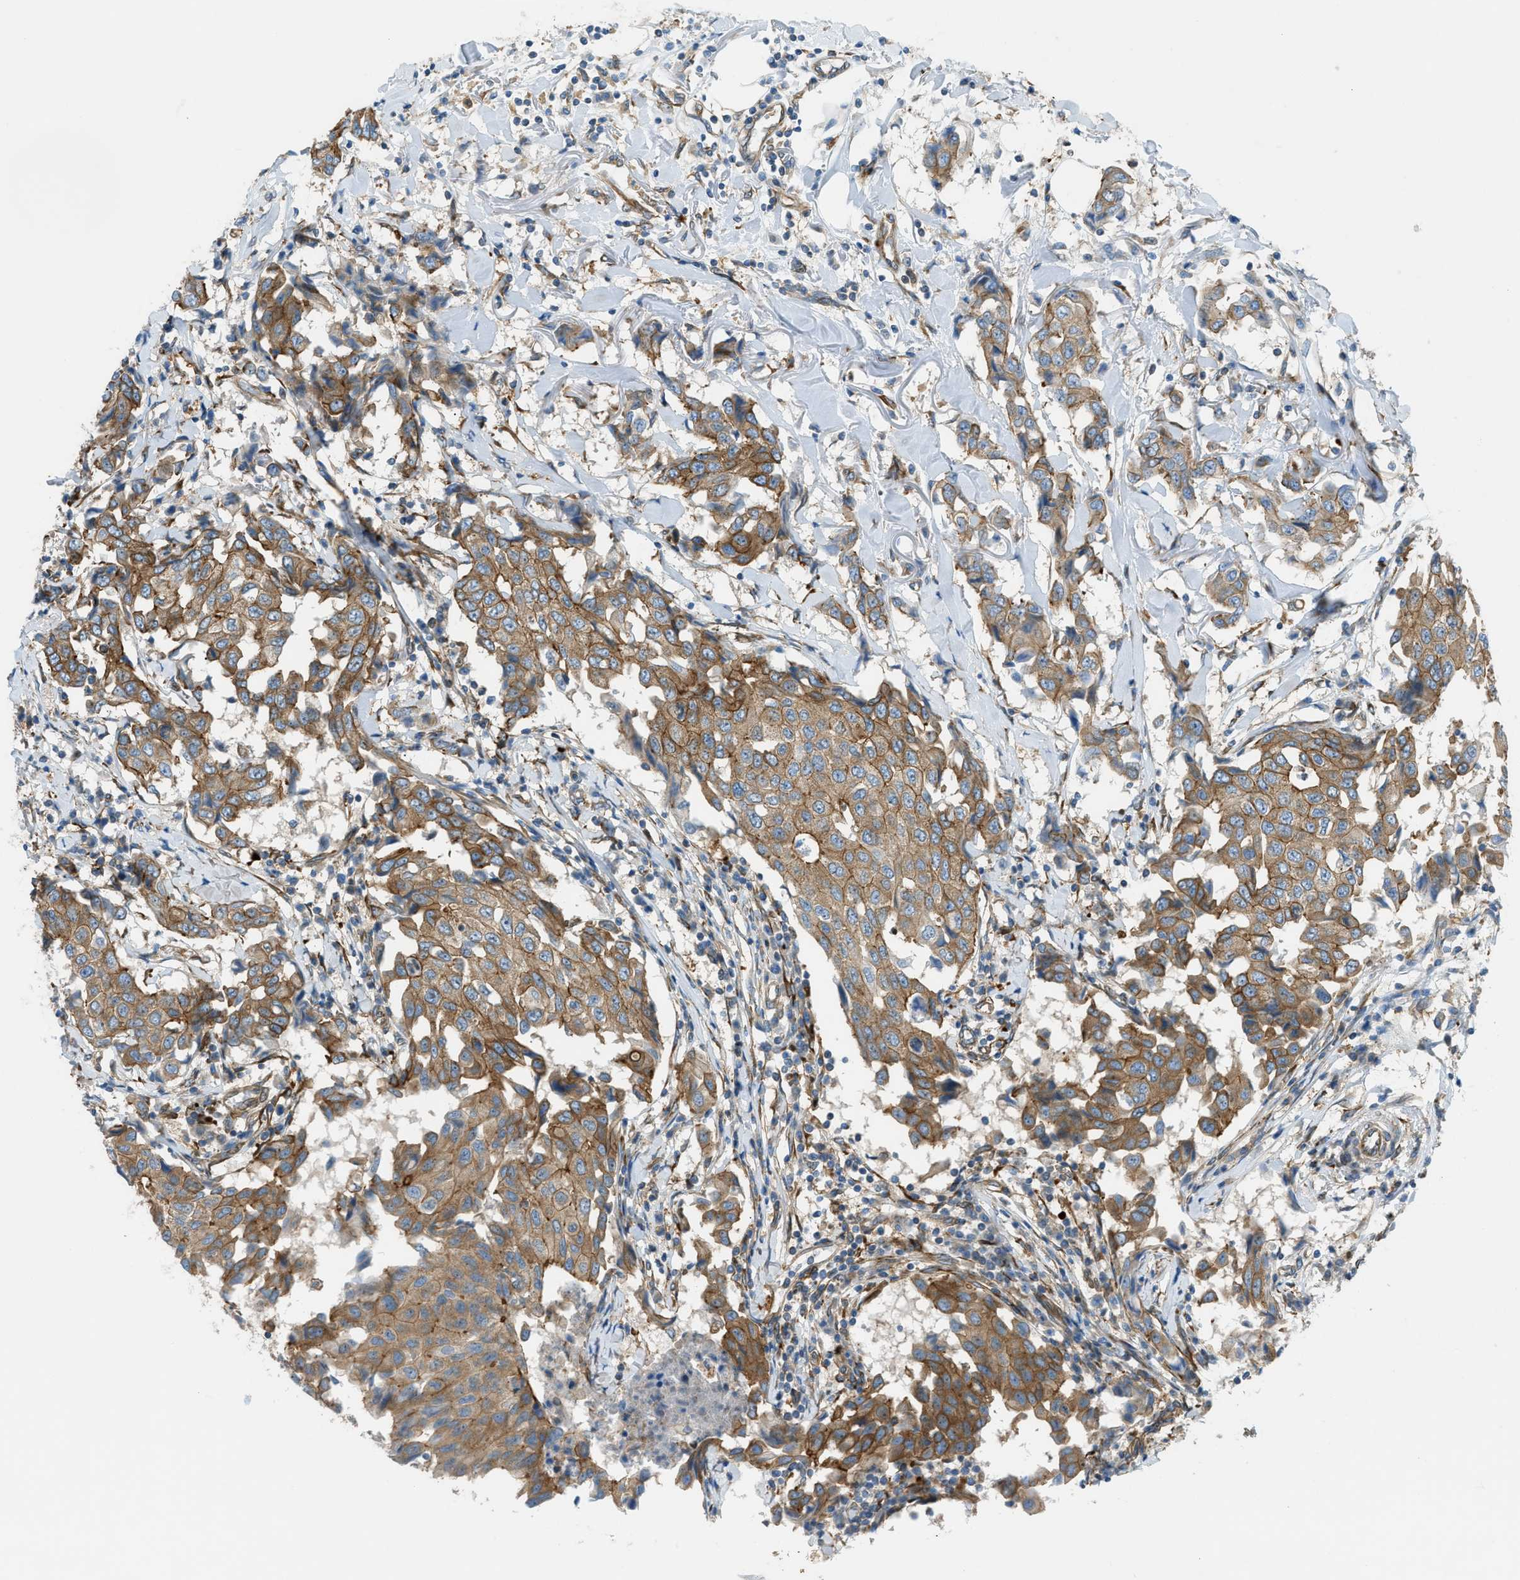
{"staining": {"intensity": "moderate", "quantity": ">75%", "location": "cytoplasmic/membranous"}, "tissue": "breast cancer", "cell_type": "Tumor cells", "image_type": "cancer", "snomed": [{"axis": "morphology", "description": "Duct carcinoma"}, {"axis": "topography", "description": "Breast"}], "caption": "Breast cancer (intraductal carcinoma) was stained to show a protein in brown. There is medium levels of moderate cytoplasmic/membranous positivity in about >75% of tumor cells.", "gene": "DMAC1", "patient": {"sex": "female", "age": 80}}